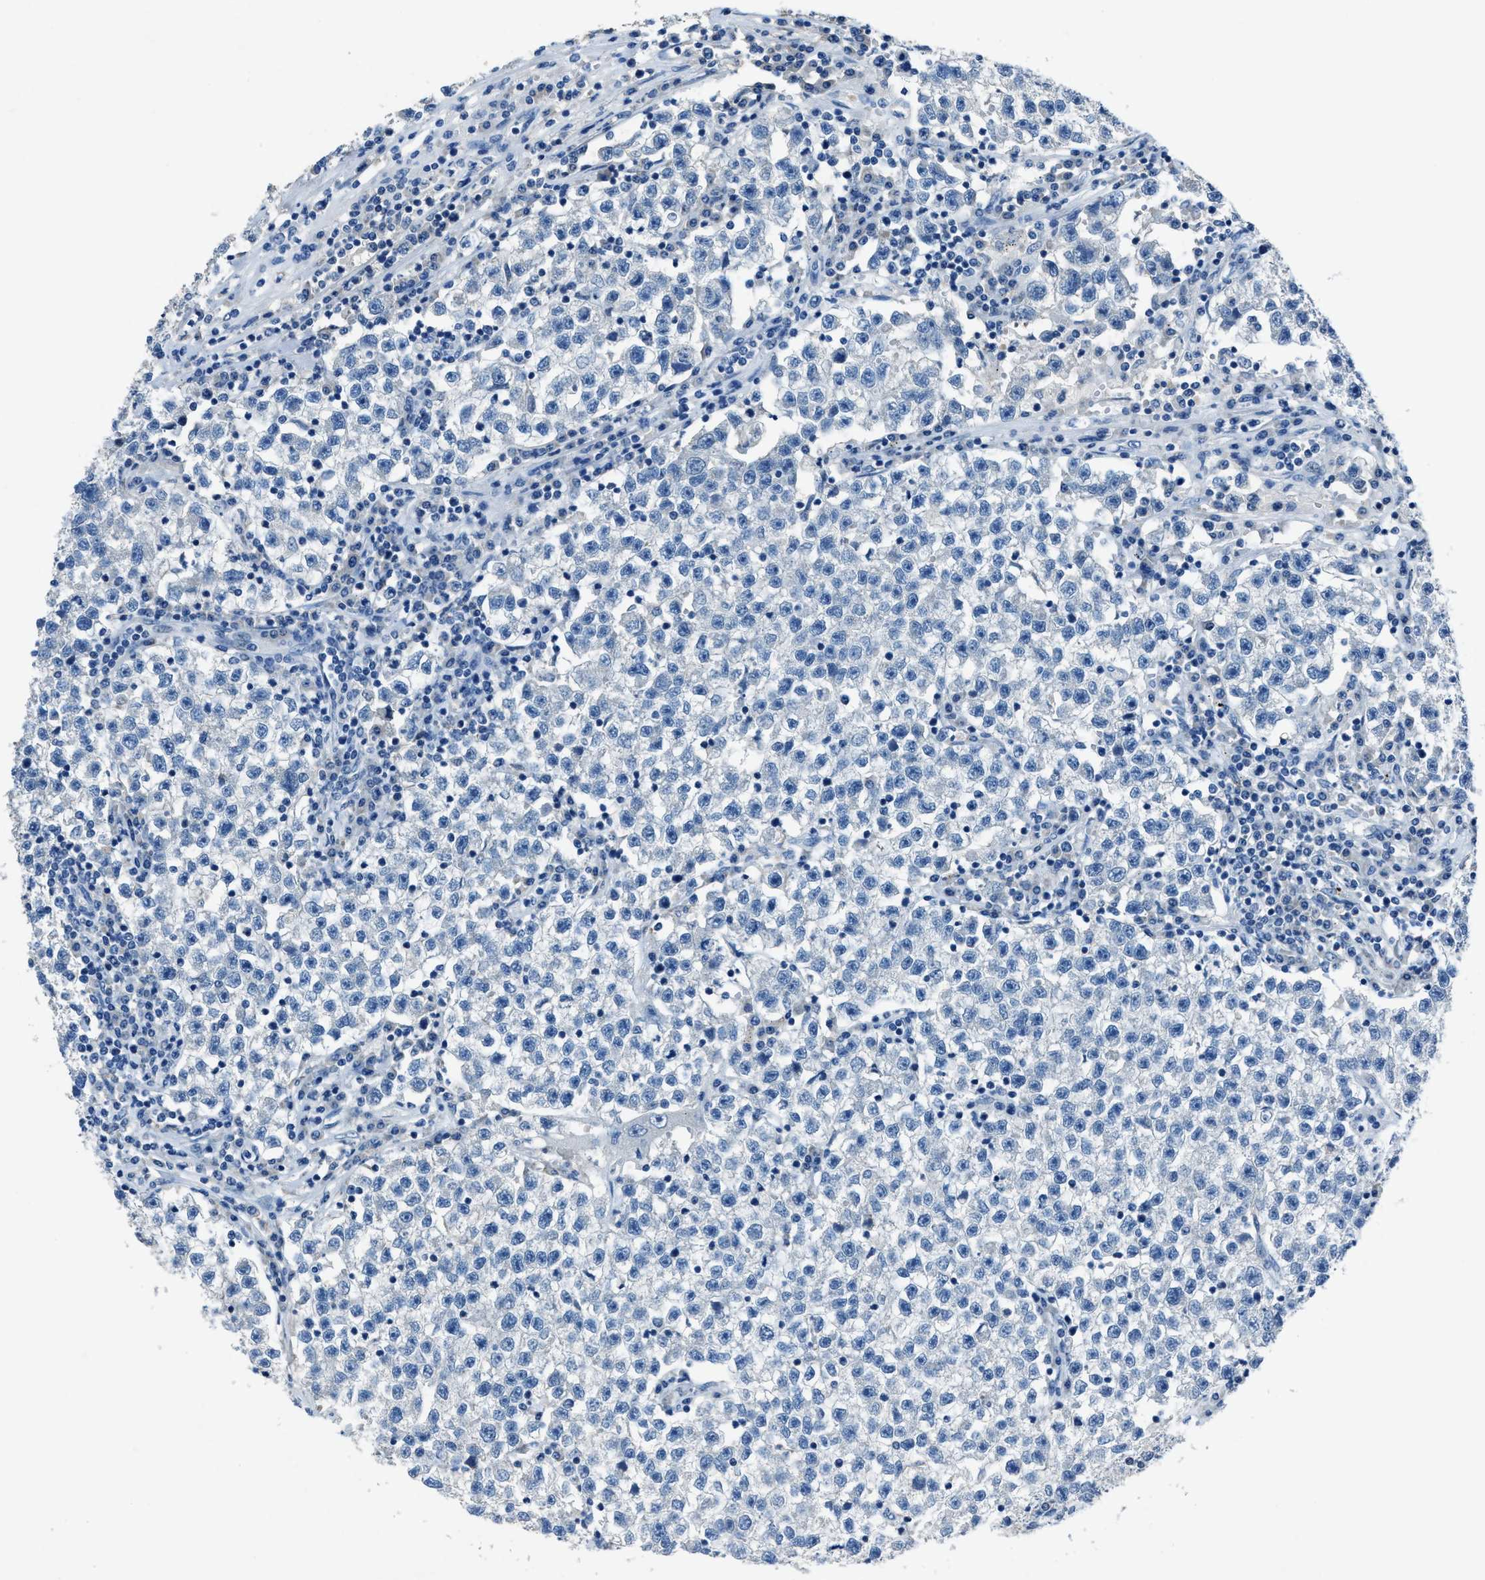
{"staining": {"intensity": "negative", "quantity": "none", "location": "none"}, "tissue": "testis cancer", "cell_type": "Tumor cells", "image_type": "cancer", "snomed": [{"axis": "morphology", "description": "Seminoma, NOS"}, {"axis": "topography", "description": "Testis"}], "caption": "A high-resolution histopathology image shows immunohistochemistry (IHC) staining of testis cancer (seminoma), which displays no significant staining in tumor cells.", "gene": "ADAM2", "patient": {"sex": "male", "age": 22}}